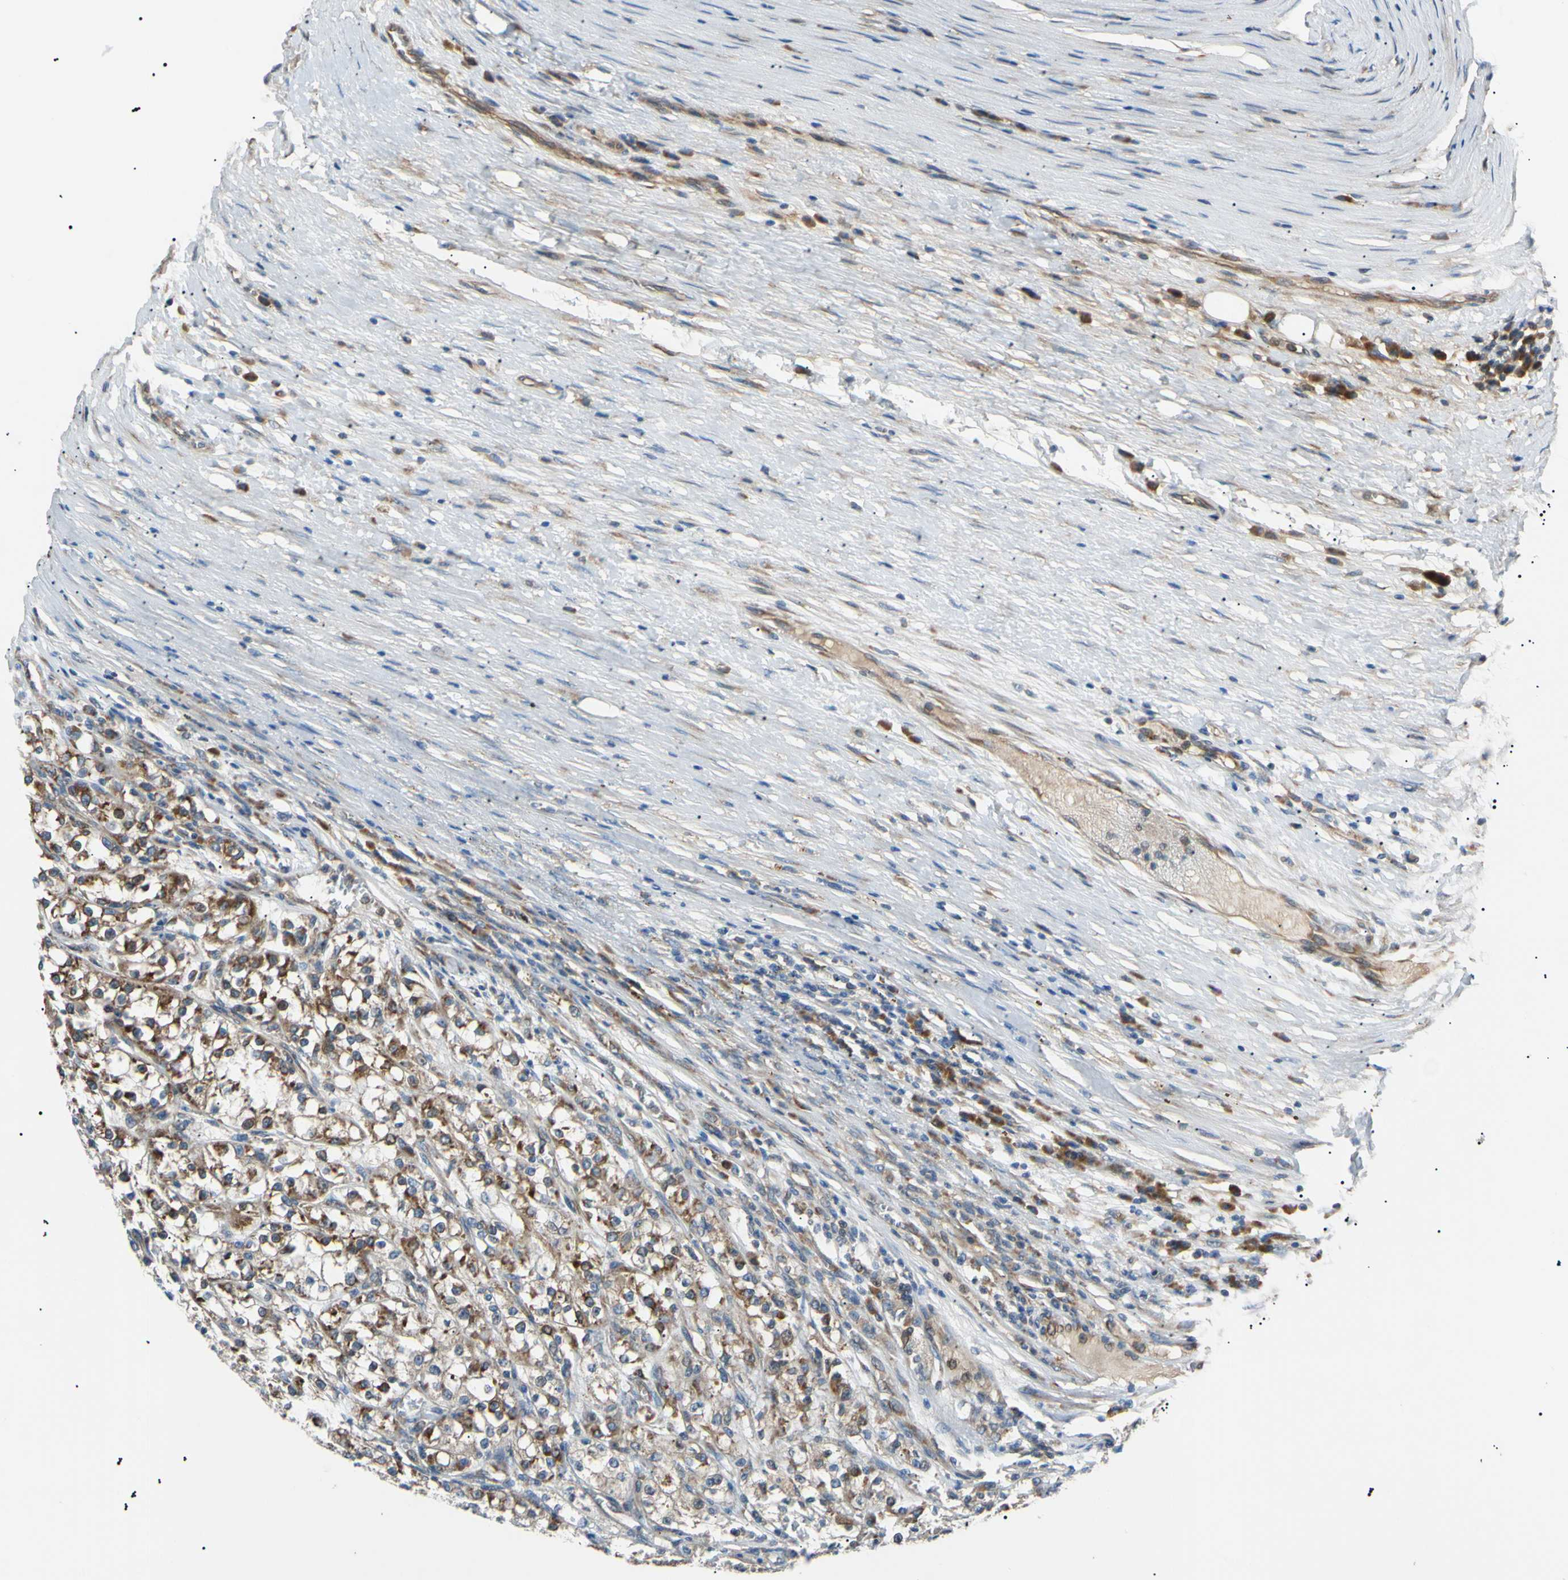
{"staining": {"intensity": "moderate", "quantity": "25%-75%", "location": "cytoplasmic/membranous"}, "tissue": "renal cancer", "cell_type": "Tumor cells", "image_type": "cancer", "snomed": [{"axis": "morphology", "description": "Adenocarcinoma, NOS"}, {"axis": "topography", "description": "Kidney"}], "caption": "Renal cancer (adenocarcinoma) stained with a protein marker shows moderate staining in tumor cells.", "gene": "VAPA", "patient": {"sex": "female", "age": 52}}